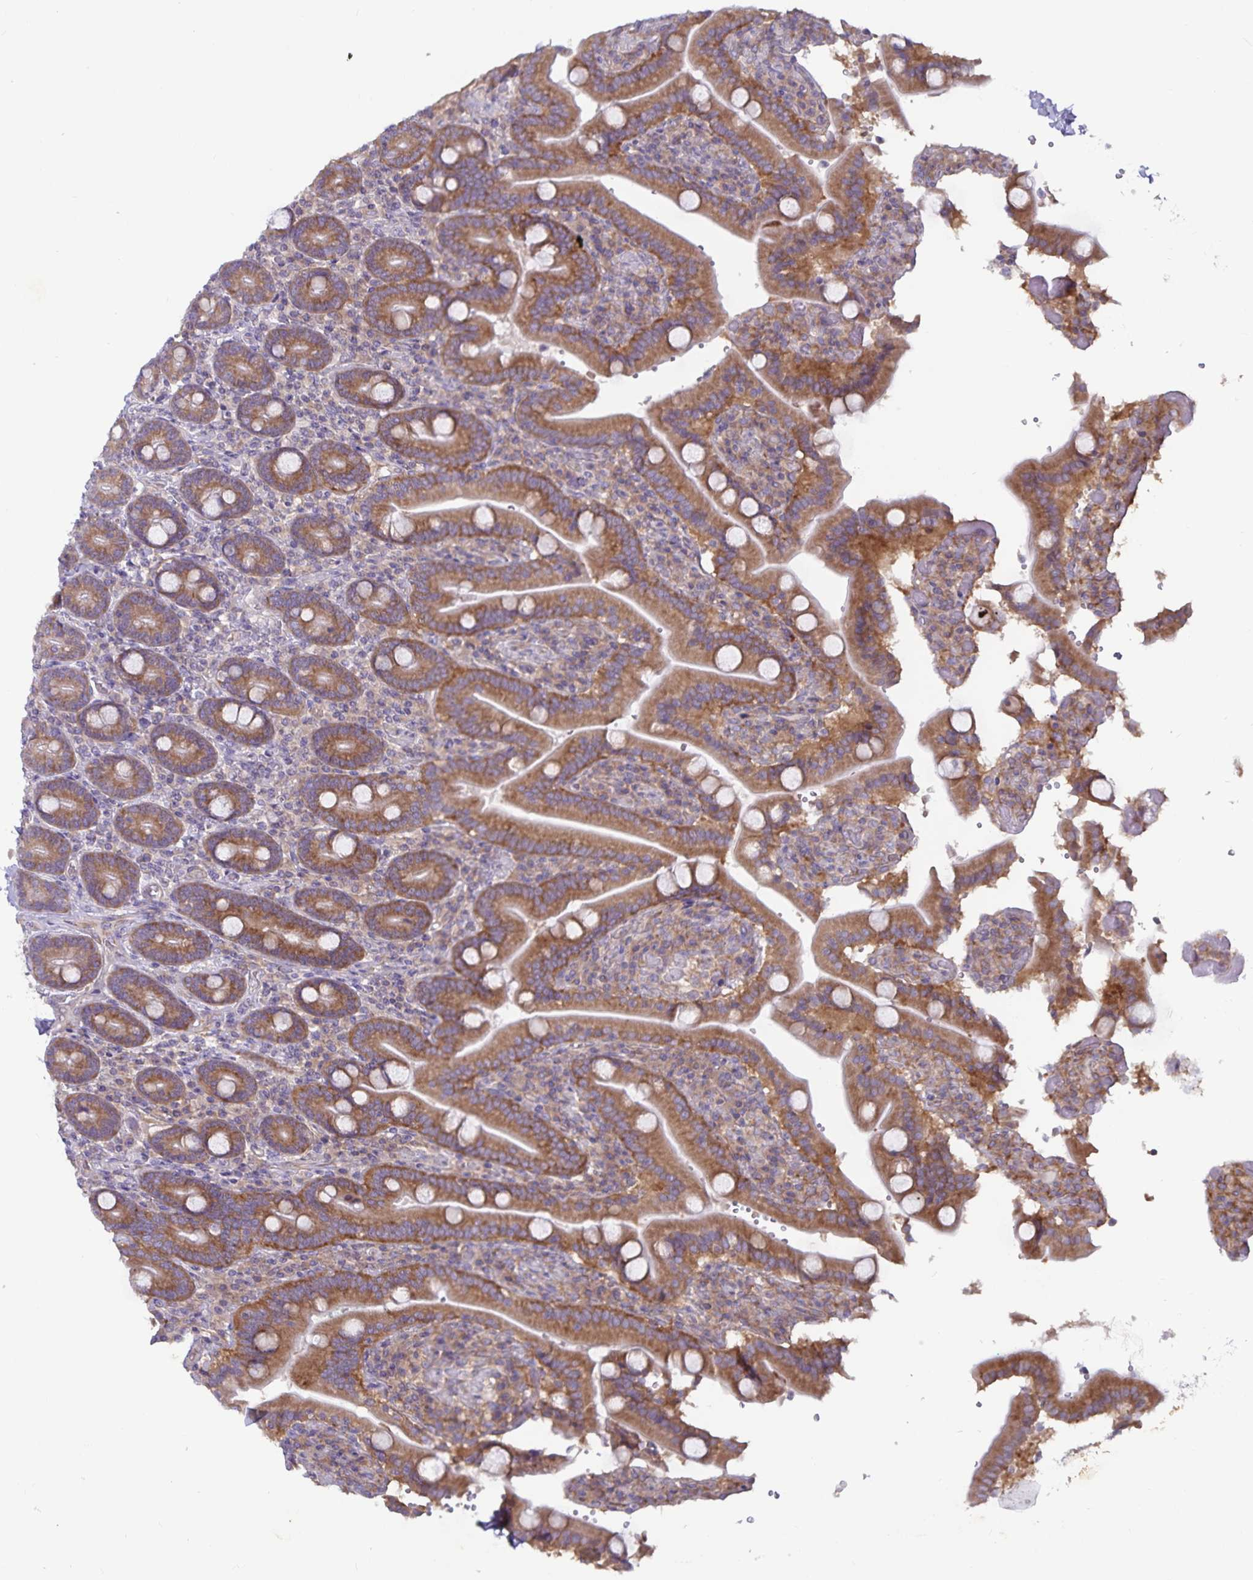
{"staining": {"intensity": "moderate", "quantity": ">75%", "location": "cytoplasmic/membranous"}, "tissue": "duodenum", "cell_type": "Glandular cells", "image_type": "normal", "snomed": [{"axis": "morphology", "description": "Normal tissue, NOS"}, {"axis": "topography", "description": "Duodenum"}], "caption": "The immunohistochemical stain shows moderate cytoplasmic/membranous expression in glandular cells of benign duodenum.", "gene": "FAM120A", "patient": {"sex": "female", "age": 62}}